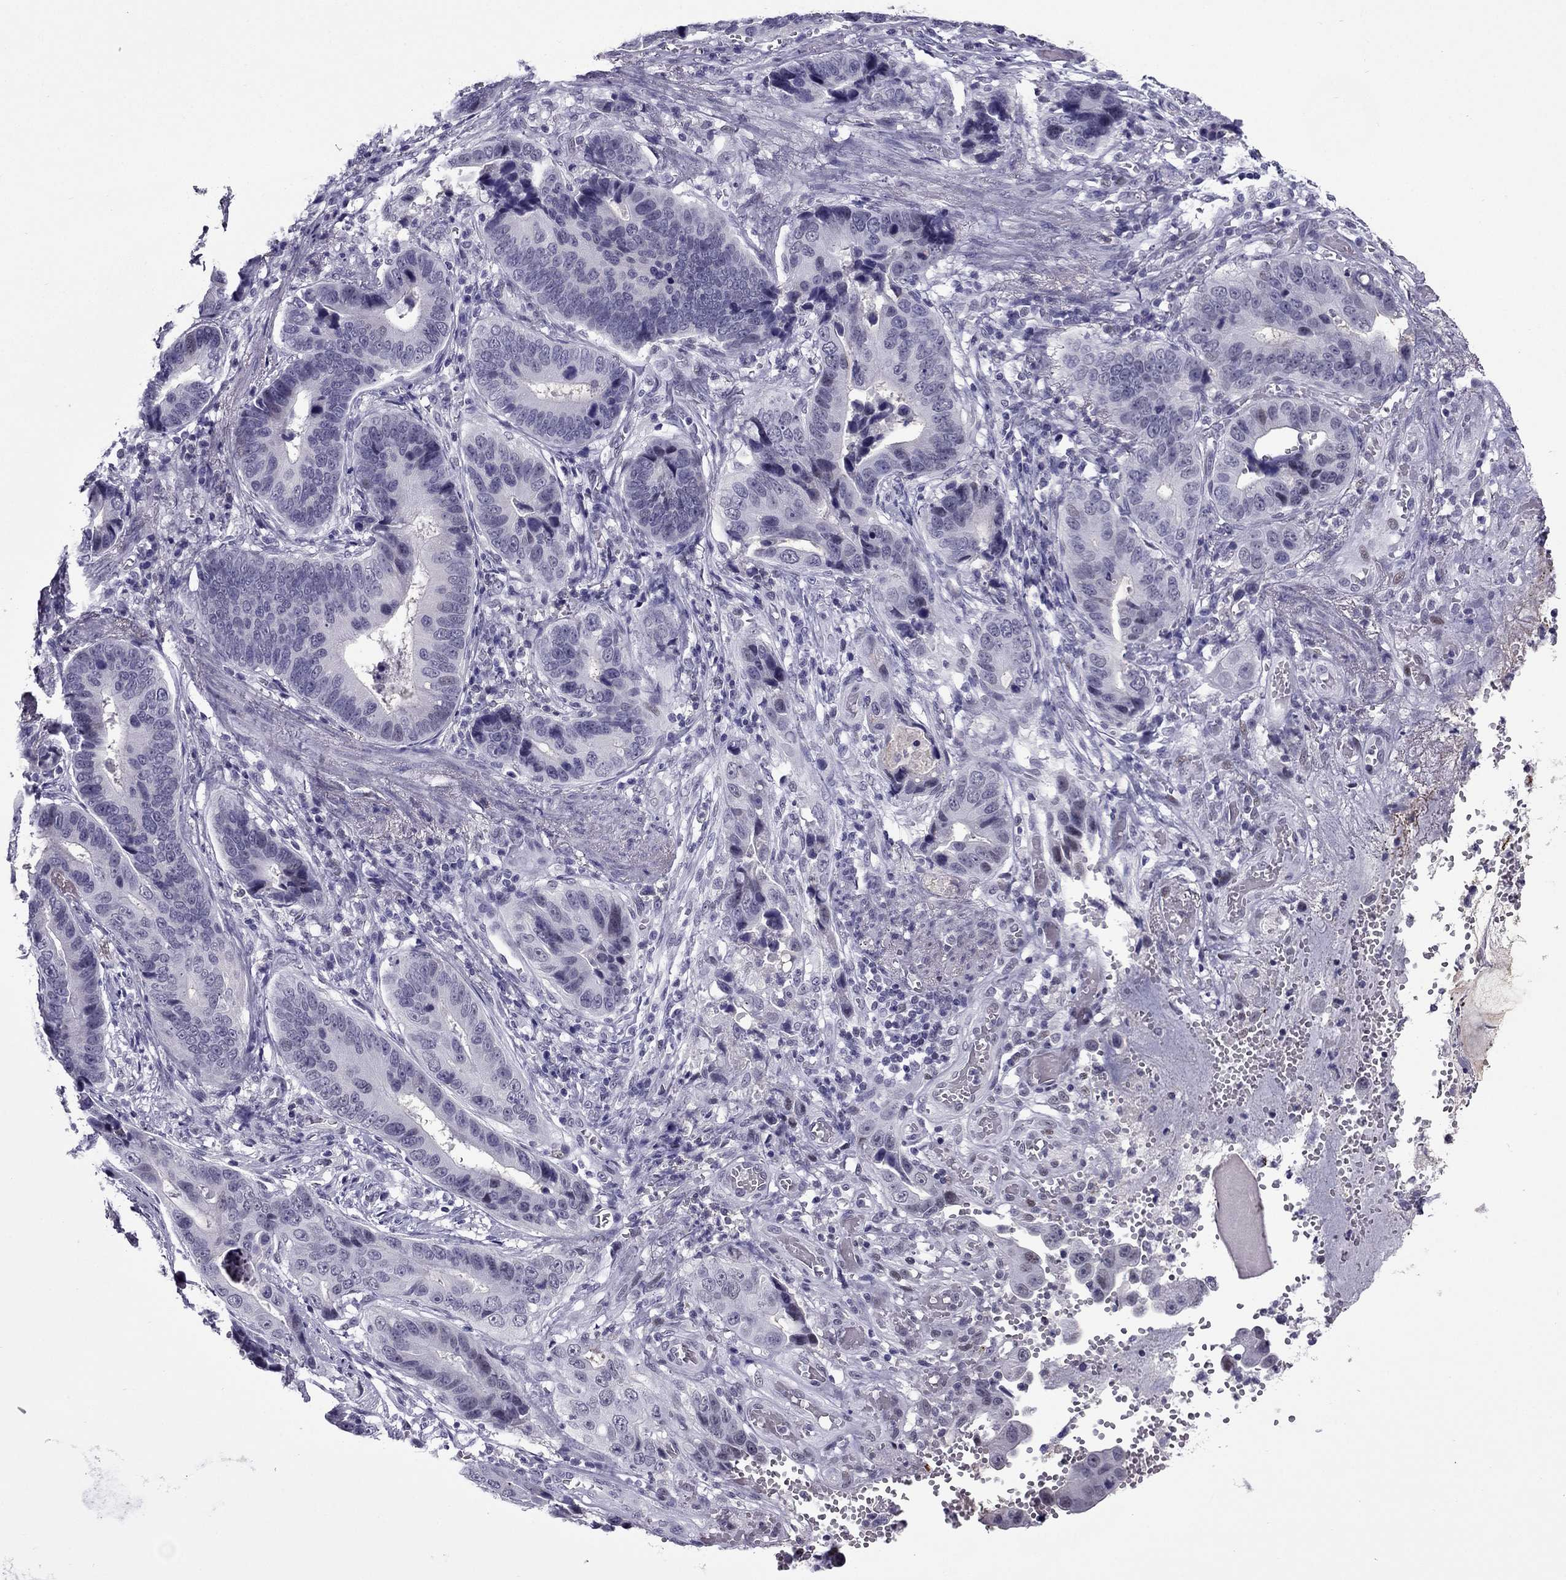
{"staining": {"intensity": "negative", "quantity": "none", "location": "none"}, "tissue": "stomach cancer", "cell_type": "Tumor cells", "image_type": "cancer", "snomed": [{"axis": "morphology", "description": "Adenocarcinoma, NOS"}, {"axis": "topography", "description": "Stomach"}], "caption": "This is a histopathology image of immunohistochemistry staining of stomach adenocarcinoma, which shows no staining in tumor cells. (DAB (3,3'-diaminobenzidine) immunohistochemistry (IHC), high magnification).", "gene": "MYLK3", "patient": {"sex": "male", "age": 84}}